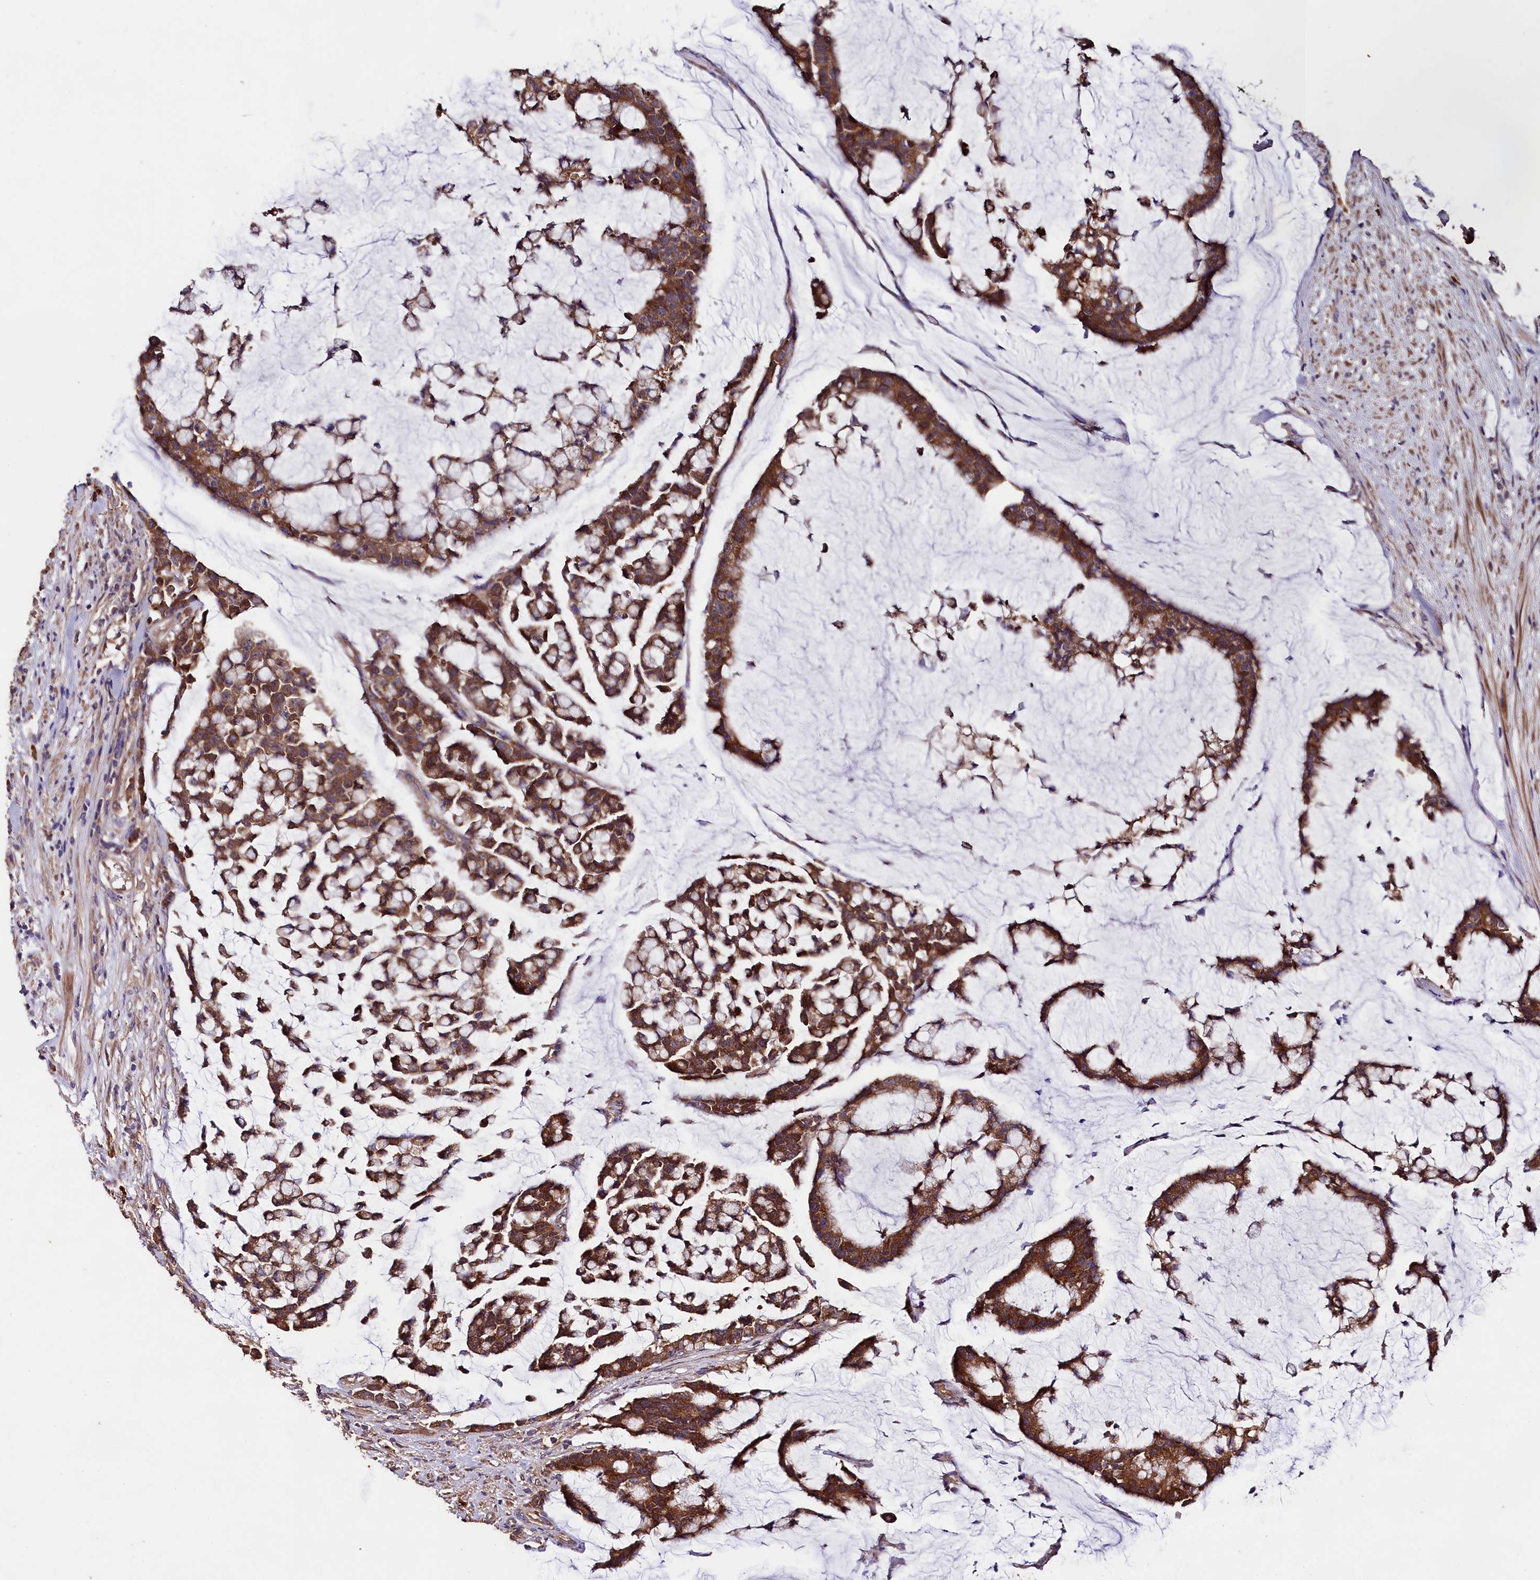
{"staining": {"intensity": "moderate", "quantity": ">75%", "location": "cytoplasmic/membranous"}, "tissue": "colorectal cancer", "cell_type": "Tumor cells", "image_type": "cancer", "snomed": [{"axis": "morphology", "description": "Adenocarcinoma, NOS"}, {"axis": "topography", "description": "Colon"}], "caption": "IHC of human colorectal adenocarcinoma displays medium levels of moderate cytoplasmic/membranous positivity in approximately >75% of tumor cells.", "gene": "ENKD1", "patient": {"sex": "female", "age": 84}}